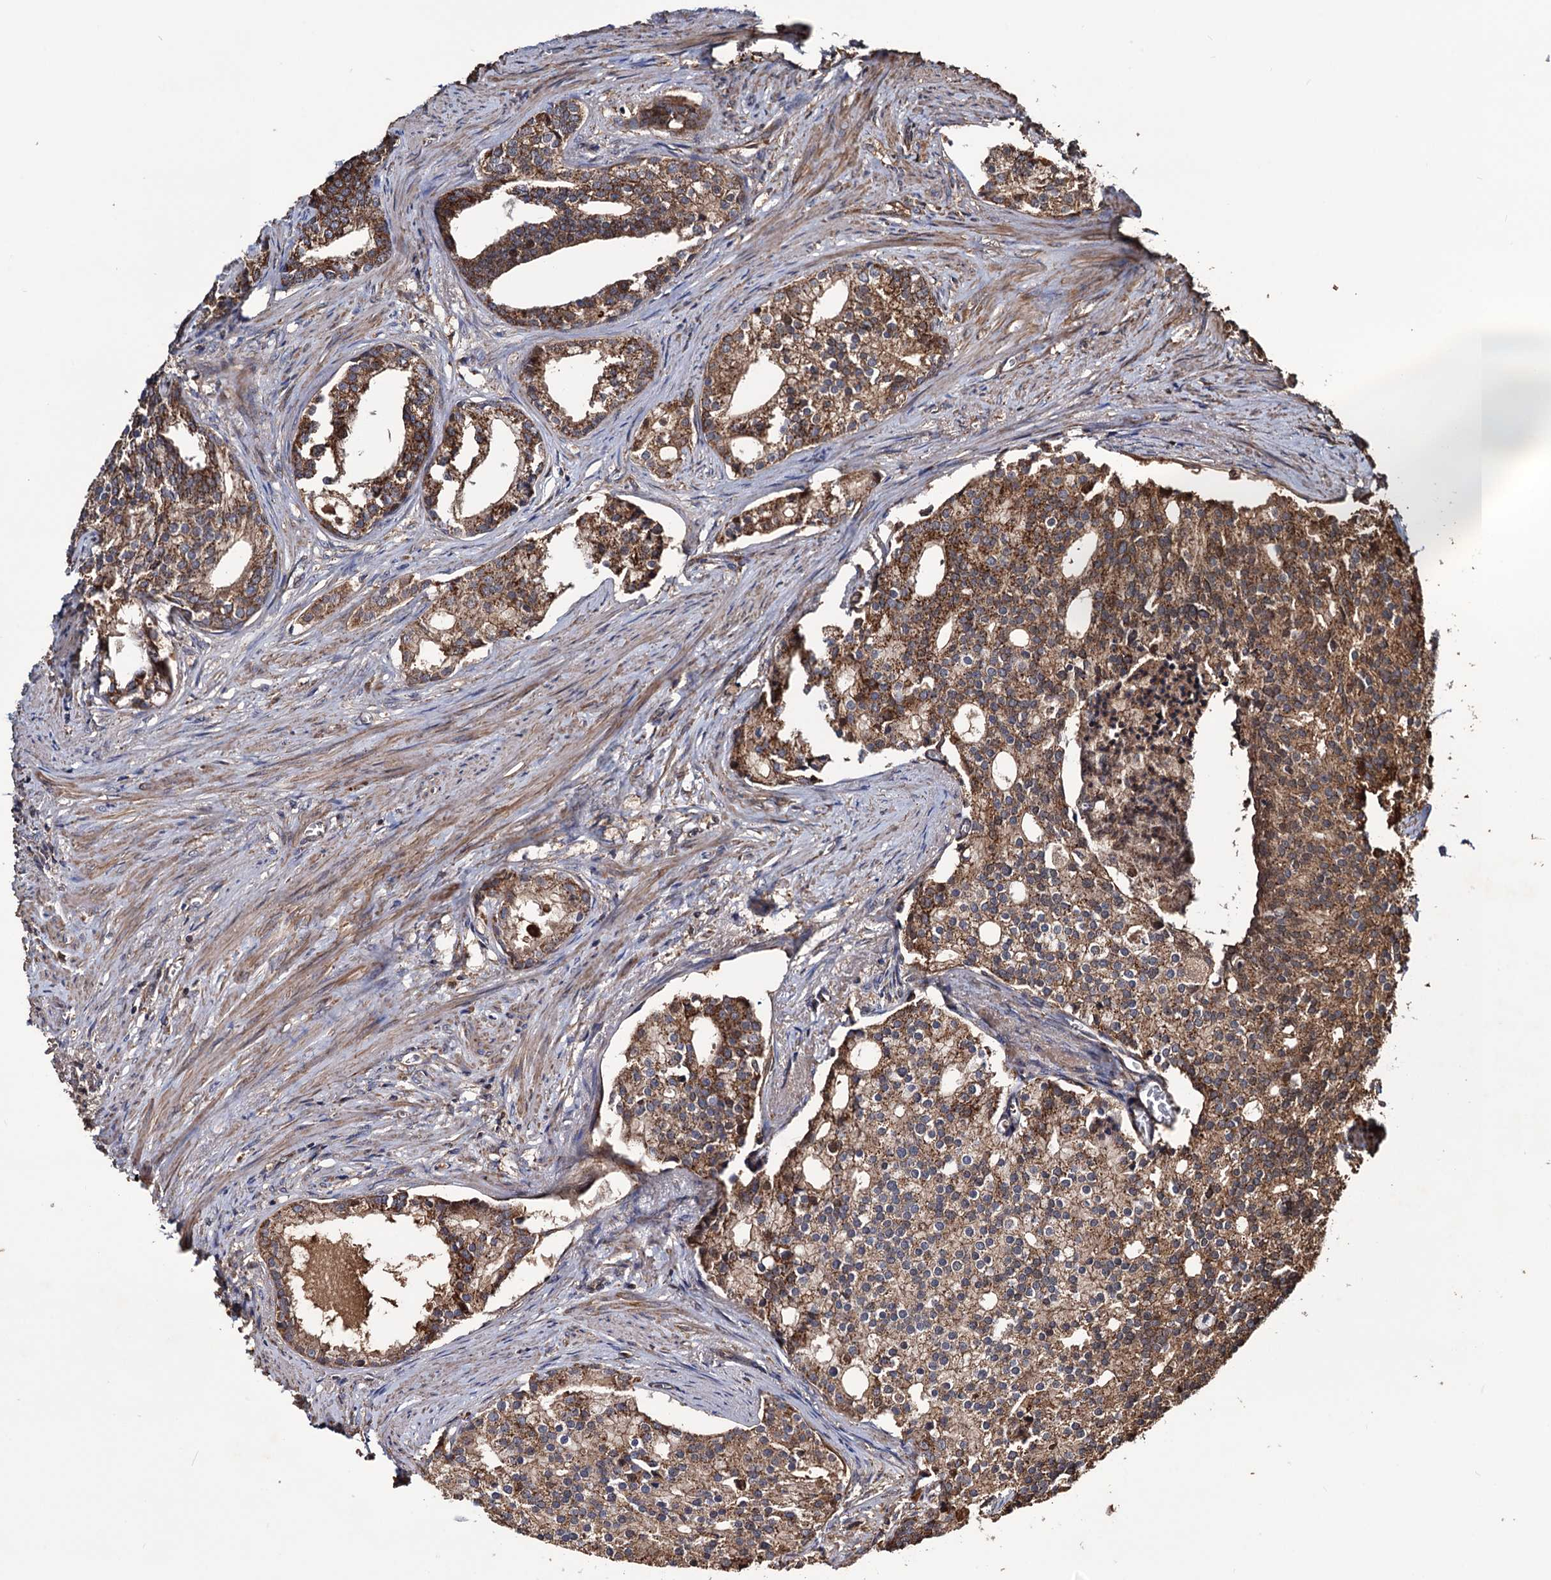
{"staining": {"intensity": "strong", "quantity": ">75%", "location": "cytoplasmic/membranous"}, "tissue": "prostate cancer", "cell_type": "Tumor cells", "image_type": "cancer", "snomed": [{"axis": "morphology", "description": "Adenocarcinoma, Low grade"}, {"axis": "topography", "description": "Prostate"}], "caption": "Strong cytoplasmic/membranous positivity for a protein is identified in about >75% of tumor cells of prostate low-grade adenocarcinoma using immunohistochemistry.", "gene": "MRPL42", "patient": {"sex": "male", "age": 71}}